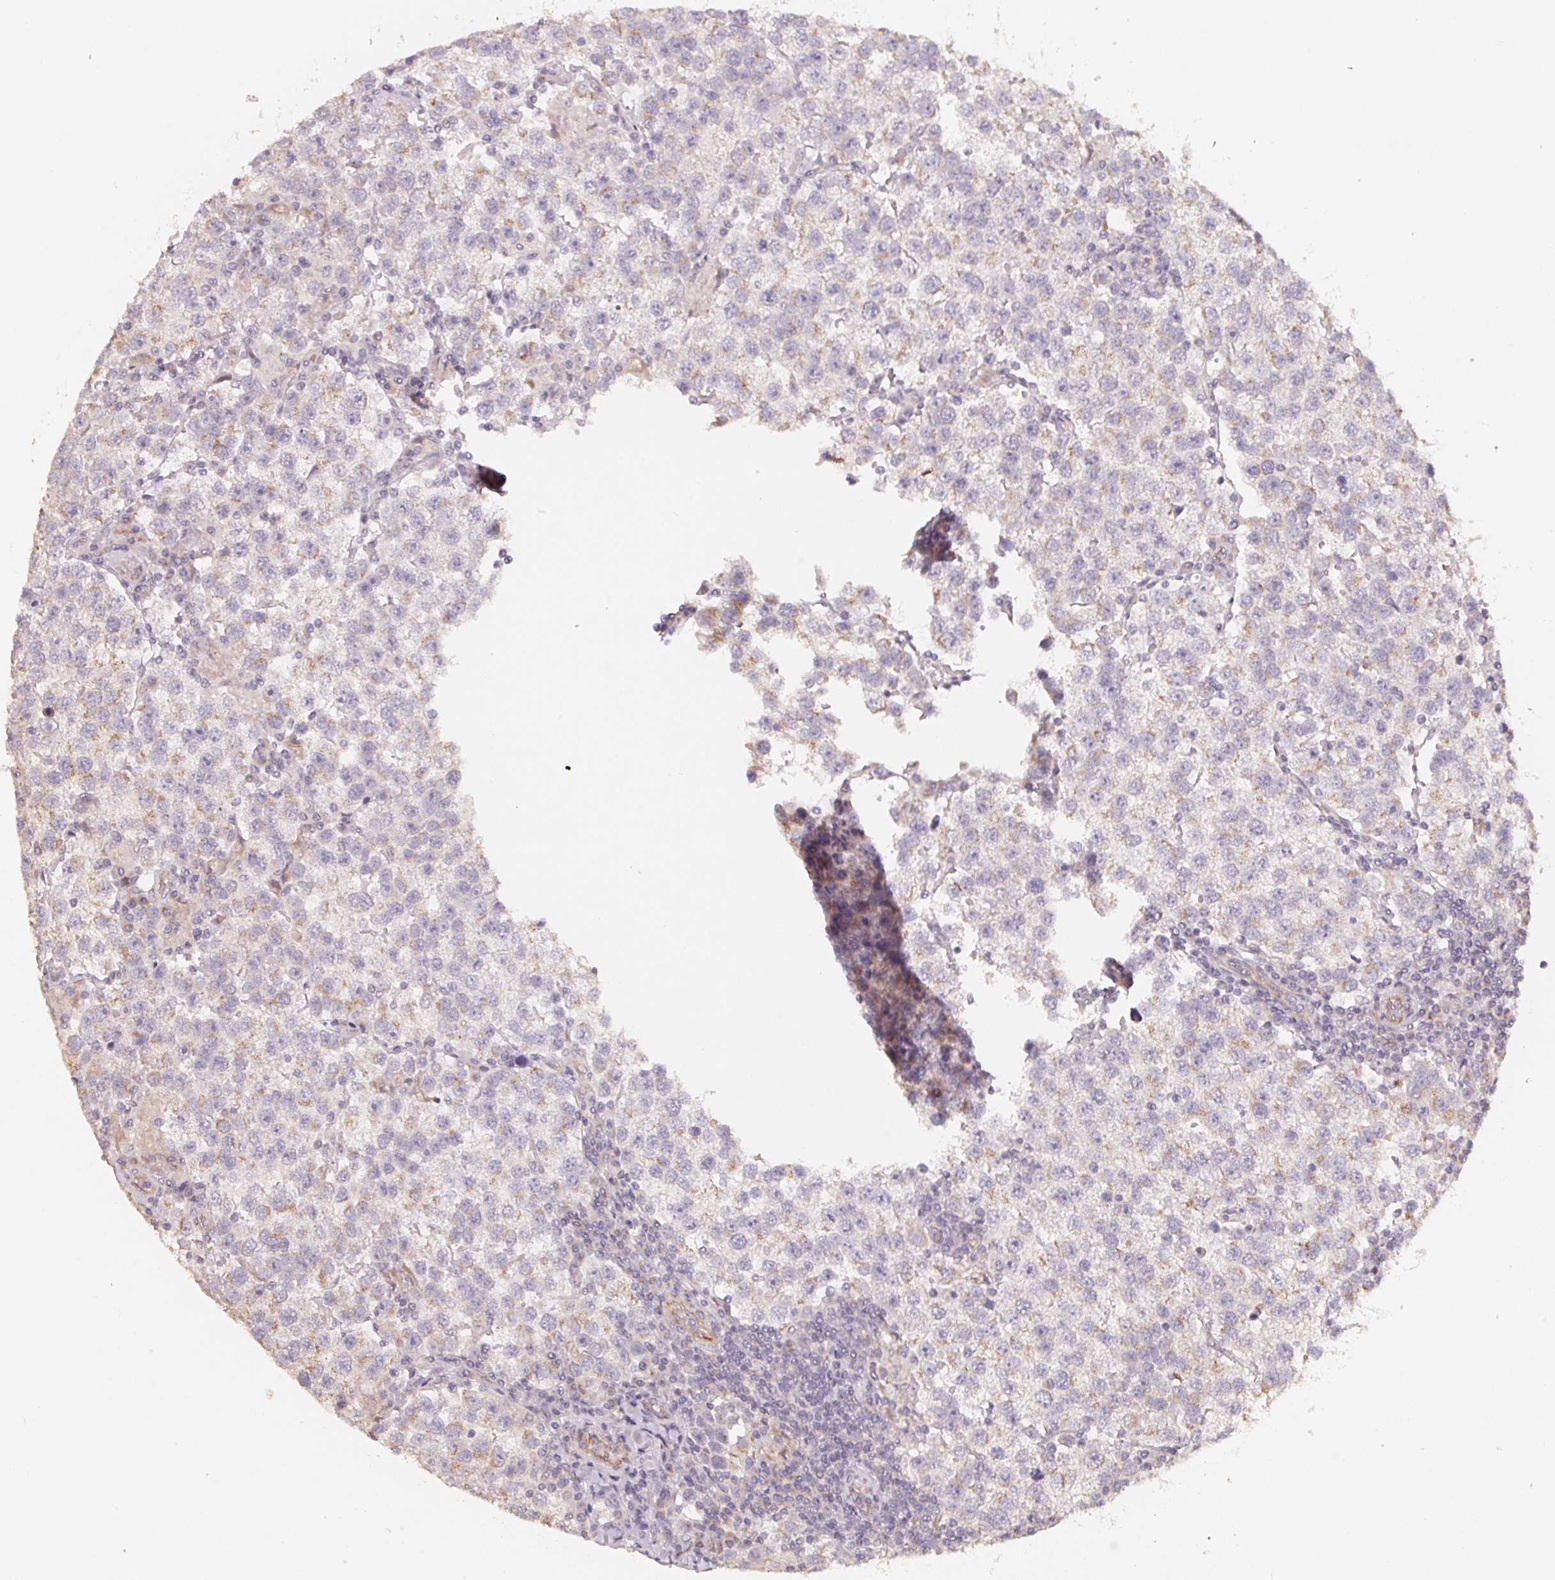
{"staining": {"intensity": "weak", "quantity": "<25%", "location": "cytoplasmic/membranous"}, "tissue": "testis cancer", "cell_type": "Tumor cells", "image_type": "cancer", "snomed": [{"axis": "morphology", "description": "Seminoma, NOS"}, {"axis": "topography", "description": "Testis"}], "caption": "This micrograph is of seminoma (testis) stained with immunohistochemistry to label a protein in brown with the nuclei are counter-stained blue. There is no staining in tumor cells.", "gene": "TSPAN12", "patient": {"sex": "male", "age": 37}}